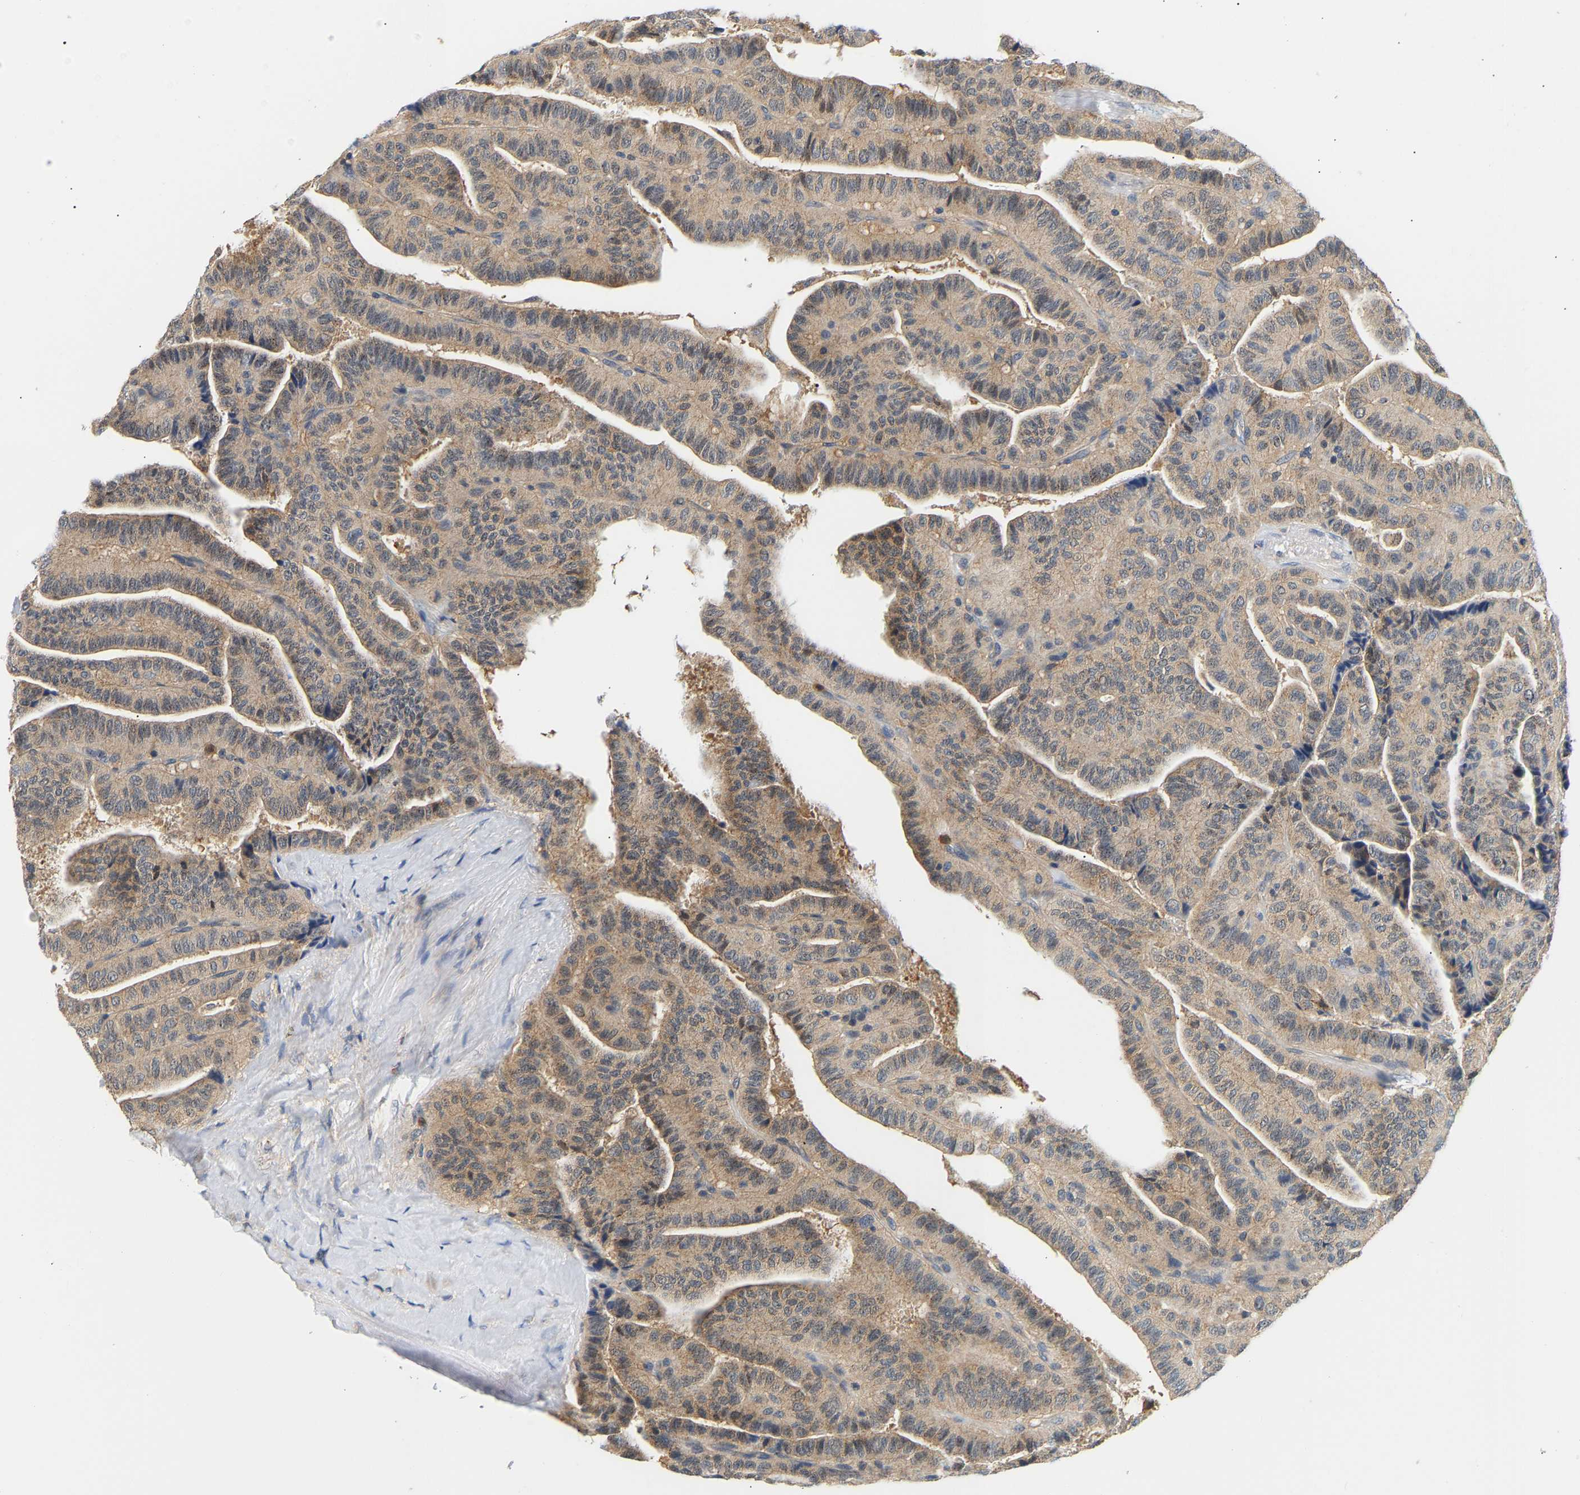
{"staining": {"intensity": "weak", "quantity": ">75%", "location": "cytoplasmic/membranous"}, "tissue": "thyroid cancer", "cell_type": "Tumor cells", "image_type": "cancer", "snomed": [{"axis": "morphology", "description": "Papillary adenocarcinoma, NOS"}, {"axis": "topography", "description": "Thyroid gland"}], "caption": "Immunohistochemistry (DAB) staining of human thyroid cancer reveals weak cytoplasmic/membranous protein expression in about >75% of tumor cells.", "gene": "PPID", "patient": {"sex": "male", "age": 77}}